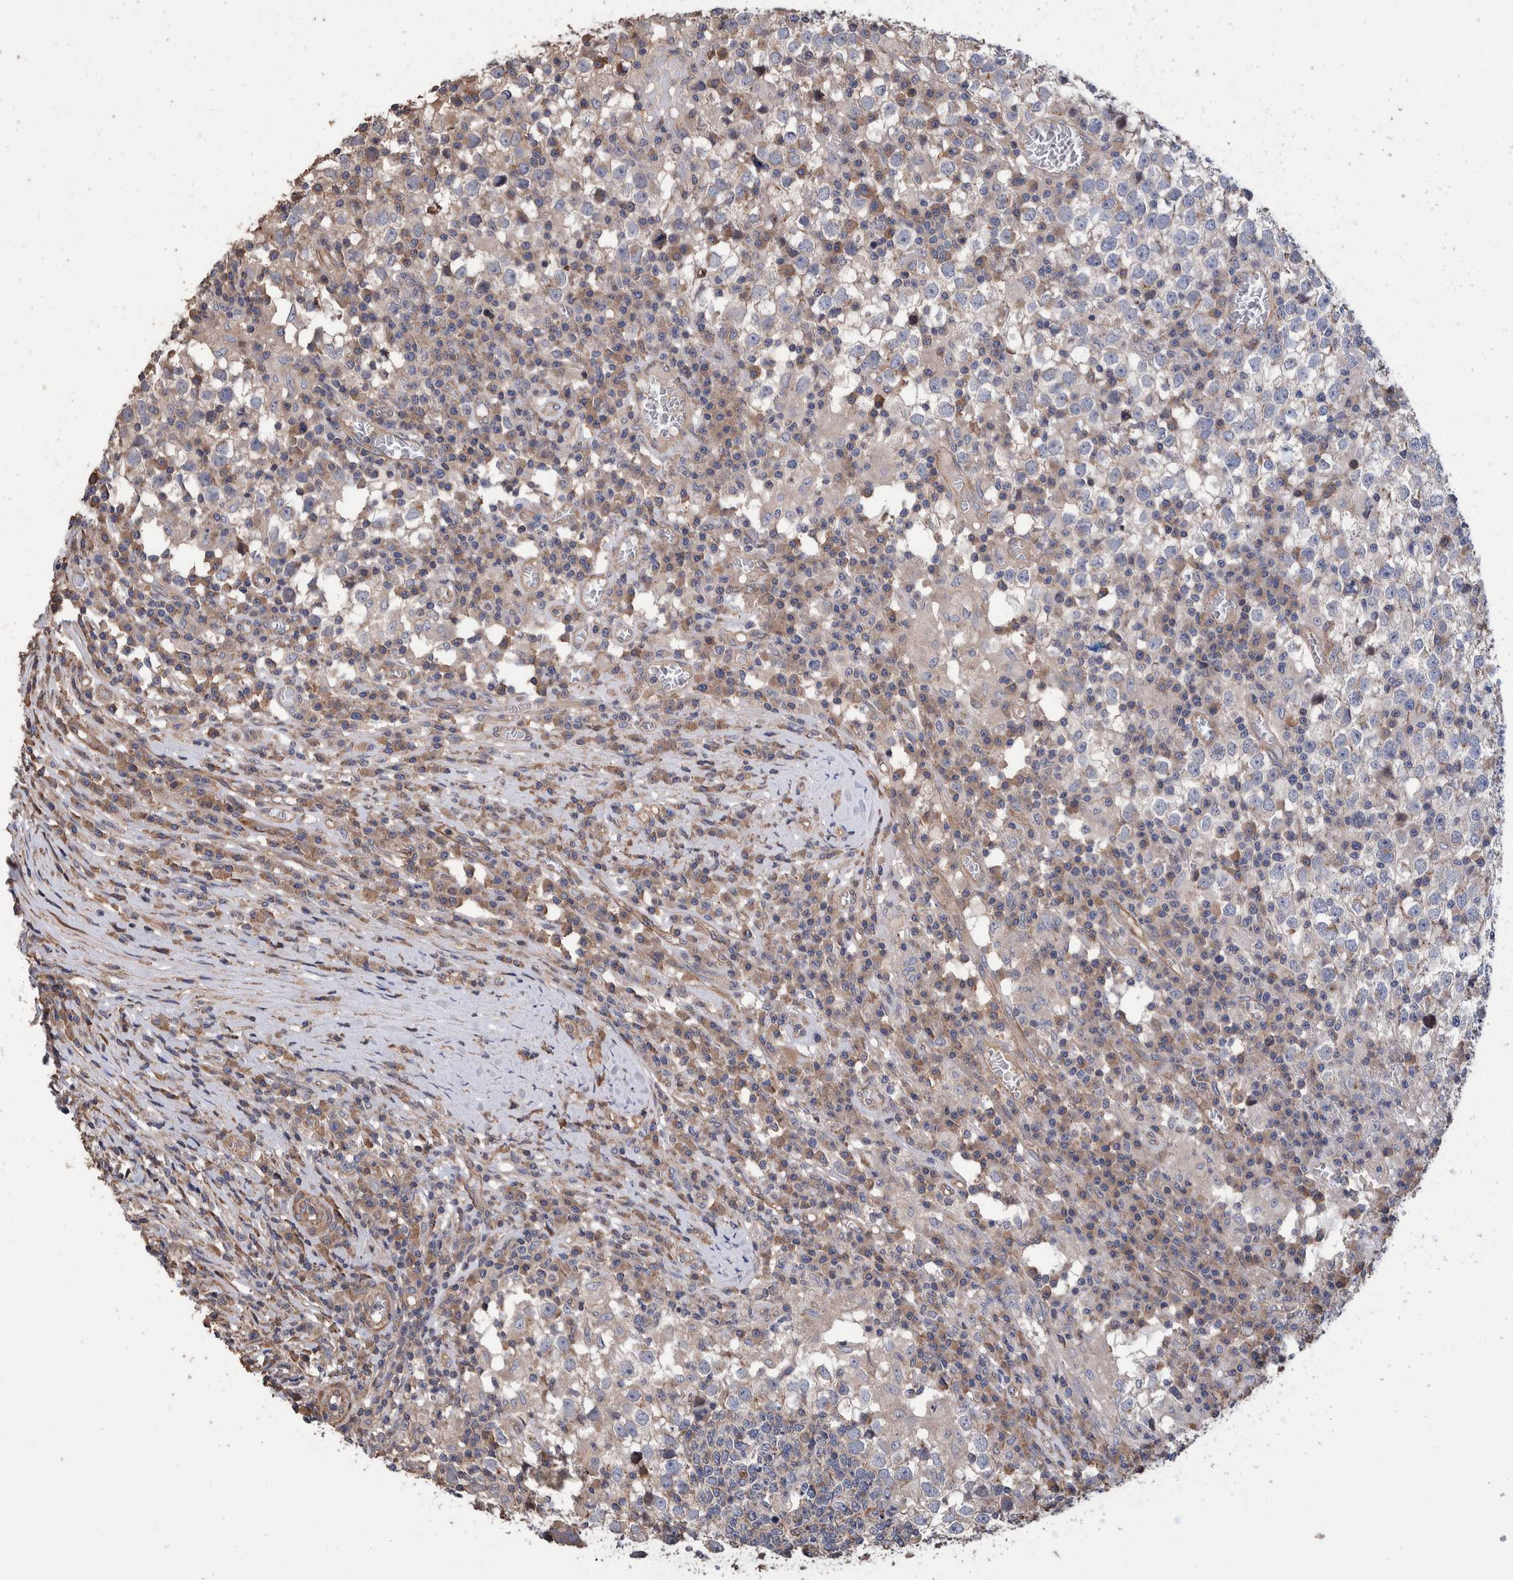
{"staining": {"intensity": "negative", "quantity": "none", "location": "none"}, "tissue": "testis cancer", "cell_type": "Tumor cells", "image_type": "cancer", "snomed": [{"axis": "morphology", "description": "Seminoma, NOS"}, {"axis": "topography", "description": "Testis"}], "caption": "This is an IHC micrograph of testis cancer. There is no expression in tumor cells.", "gene": "SLC45A4", "patient": {"sex": "male", "age": 65}}